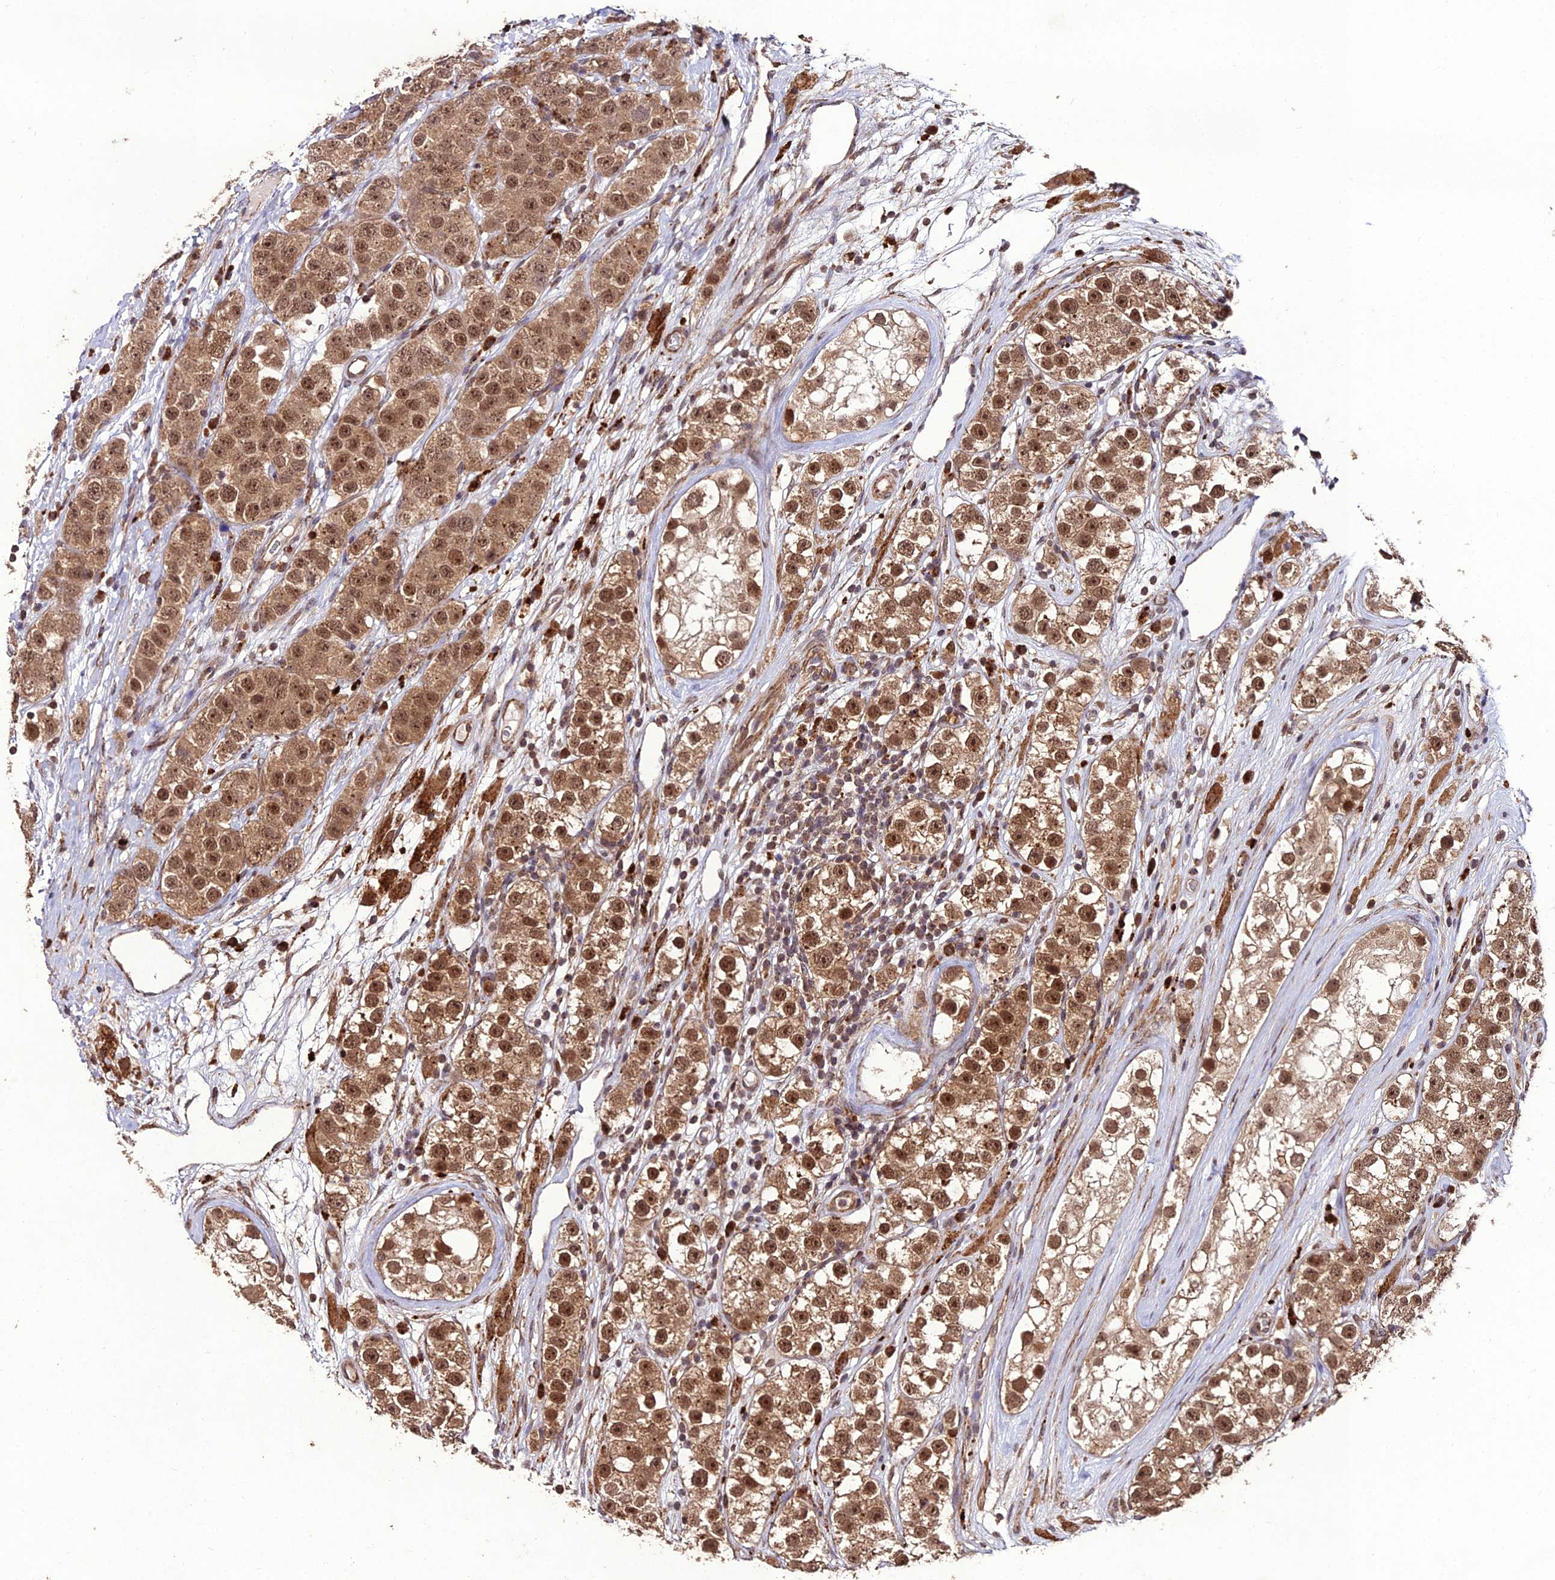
{"staining": {"intensity": "moderate", "quantity": ">75%", "location": "cytoplasmic/membranous,nuclear"}, "tissue": "testis cancer", "cell_type": "Tumor cells", "image_type": "cancer", "snomed": [{"axis": "morphology", "description": "Seminoma, NOS"}, {"axis": "topography", "description": "Testis"}], "caption": "Testis cancer (seminoma) was stained to show a protein in brown. There is medium levels of moderate cytoplasmic/membranous and nuclear expression in approximately >75% of tumor cells.", "gene": "ZNF766", "patient": {"sex": "male", "age": 28}}